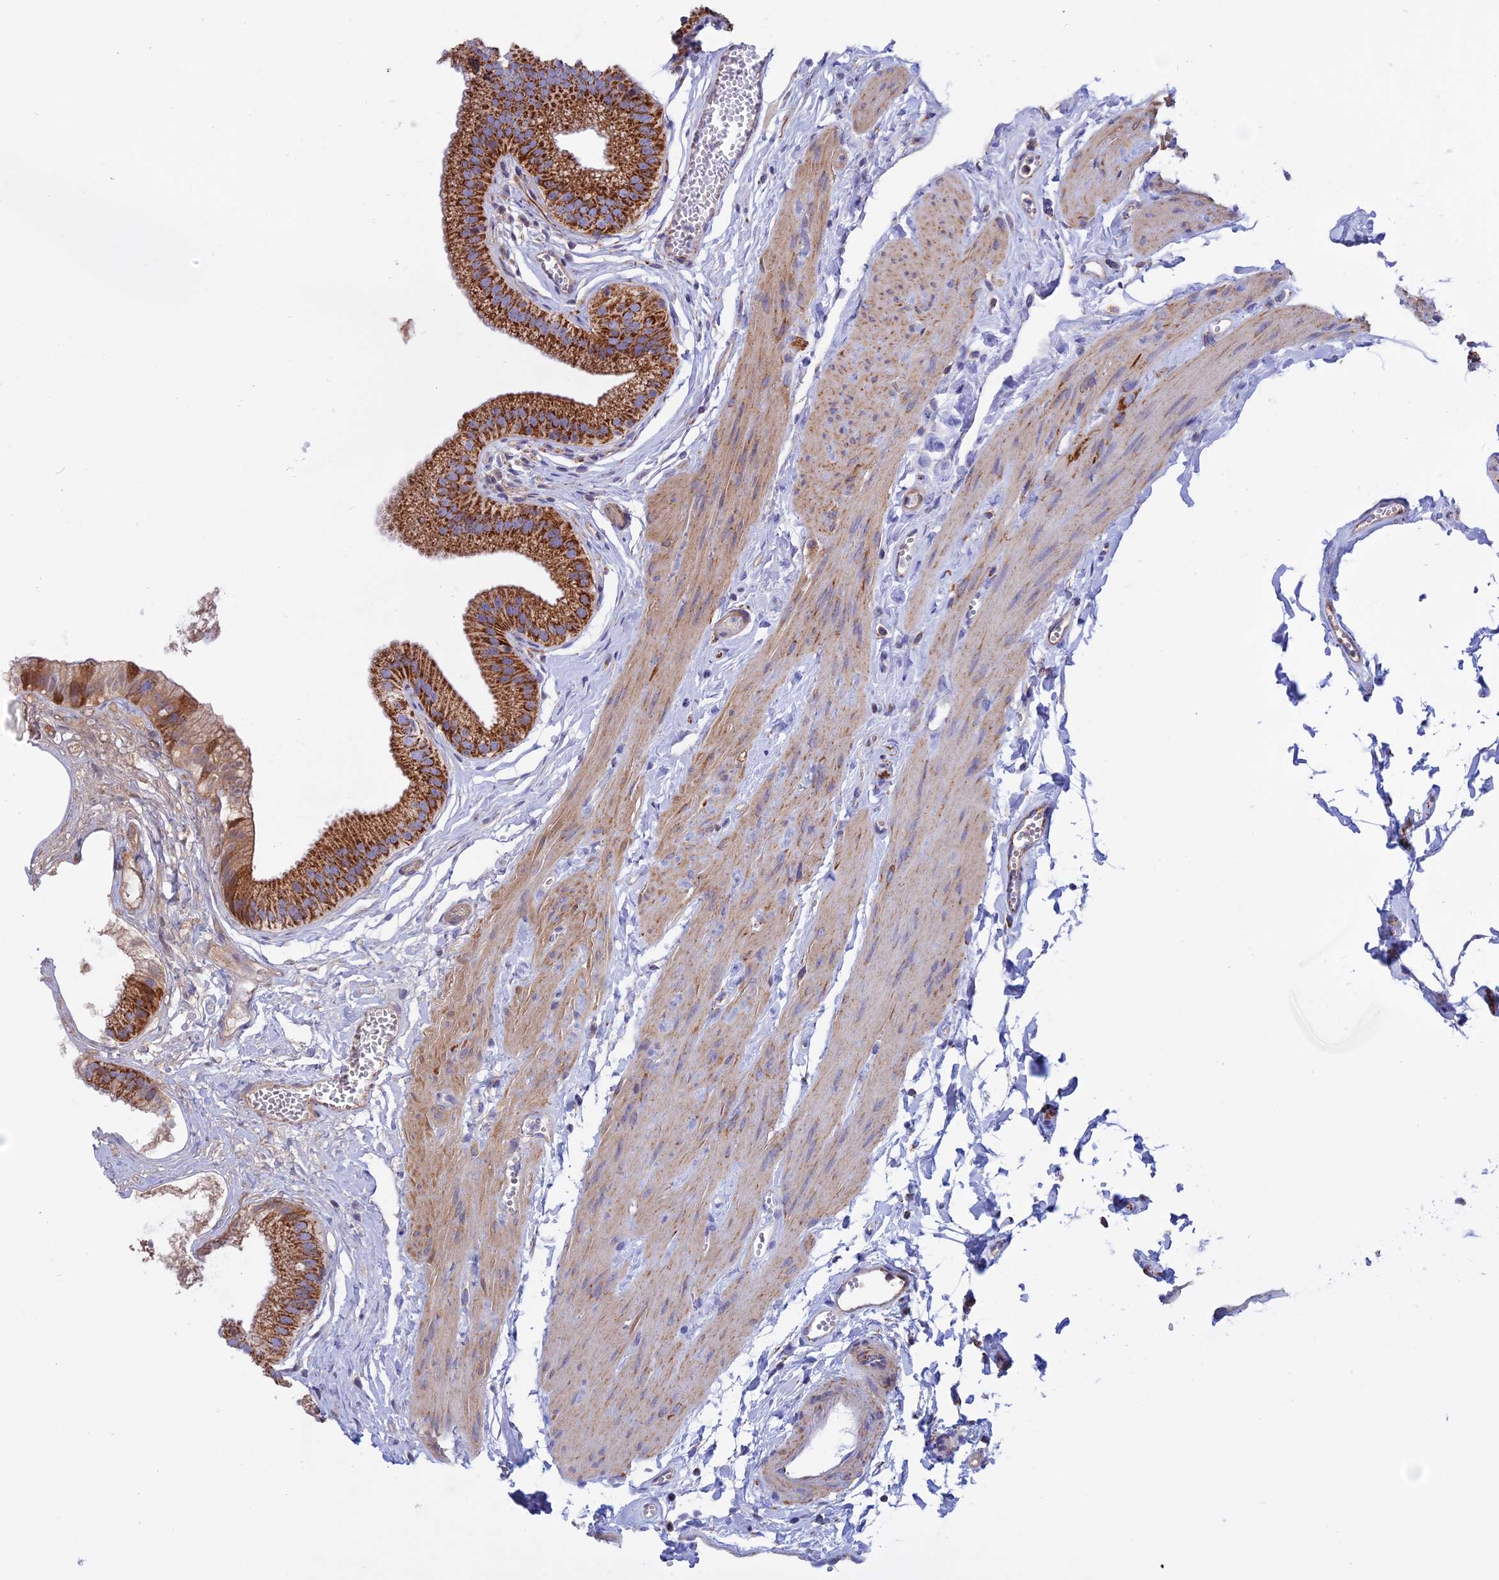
{"staining": {"intensity": "strong", "quantity": ">75%", "location": "cytoplasmic/membranous"}, "tissue": "gallbladder", "cell_type": "Glandular cells", "image_type": "normal", "snomed": [{"axis": "morphology", "description": "Normal tissue, NOS"}, {"axis": "topography", "description": "Gallbladder"}], "caption": "Immunohistochemical staining of unremarkable human gallbladder exhibits >75% levels of strong cytoplasmic/membranous protein positivity in about >75% of glandular cells.", "gene": "GCDH", "patient": {"sex": "female", "age": 54}}